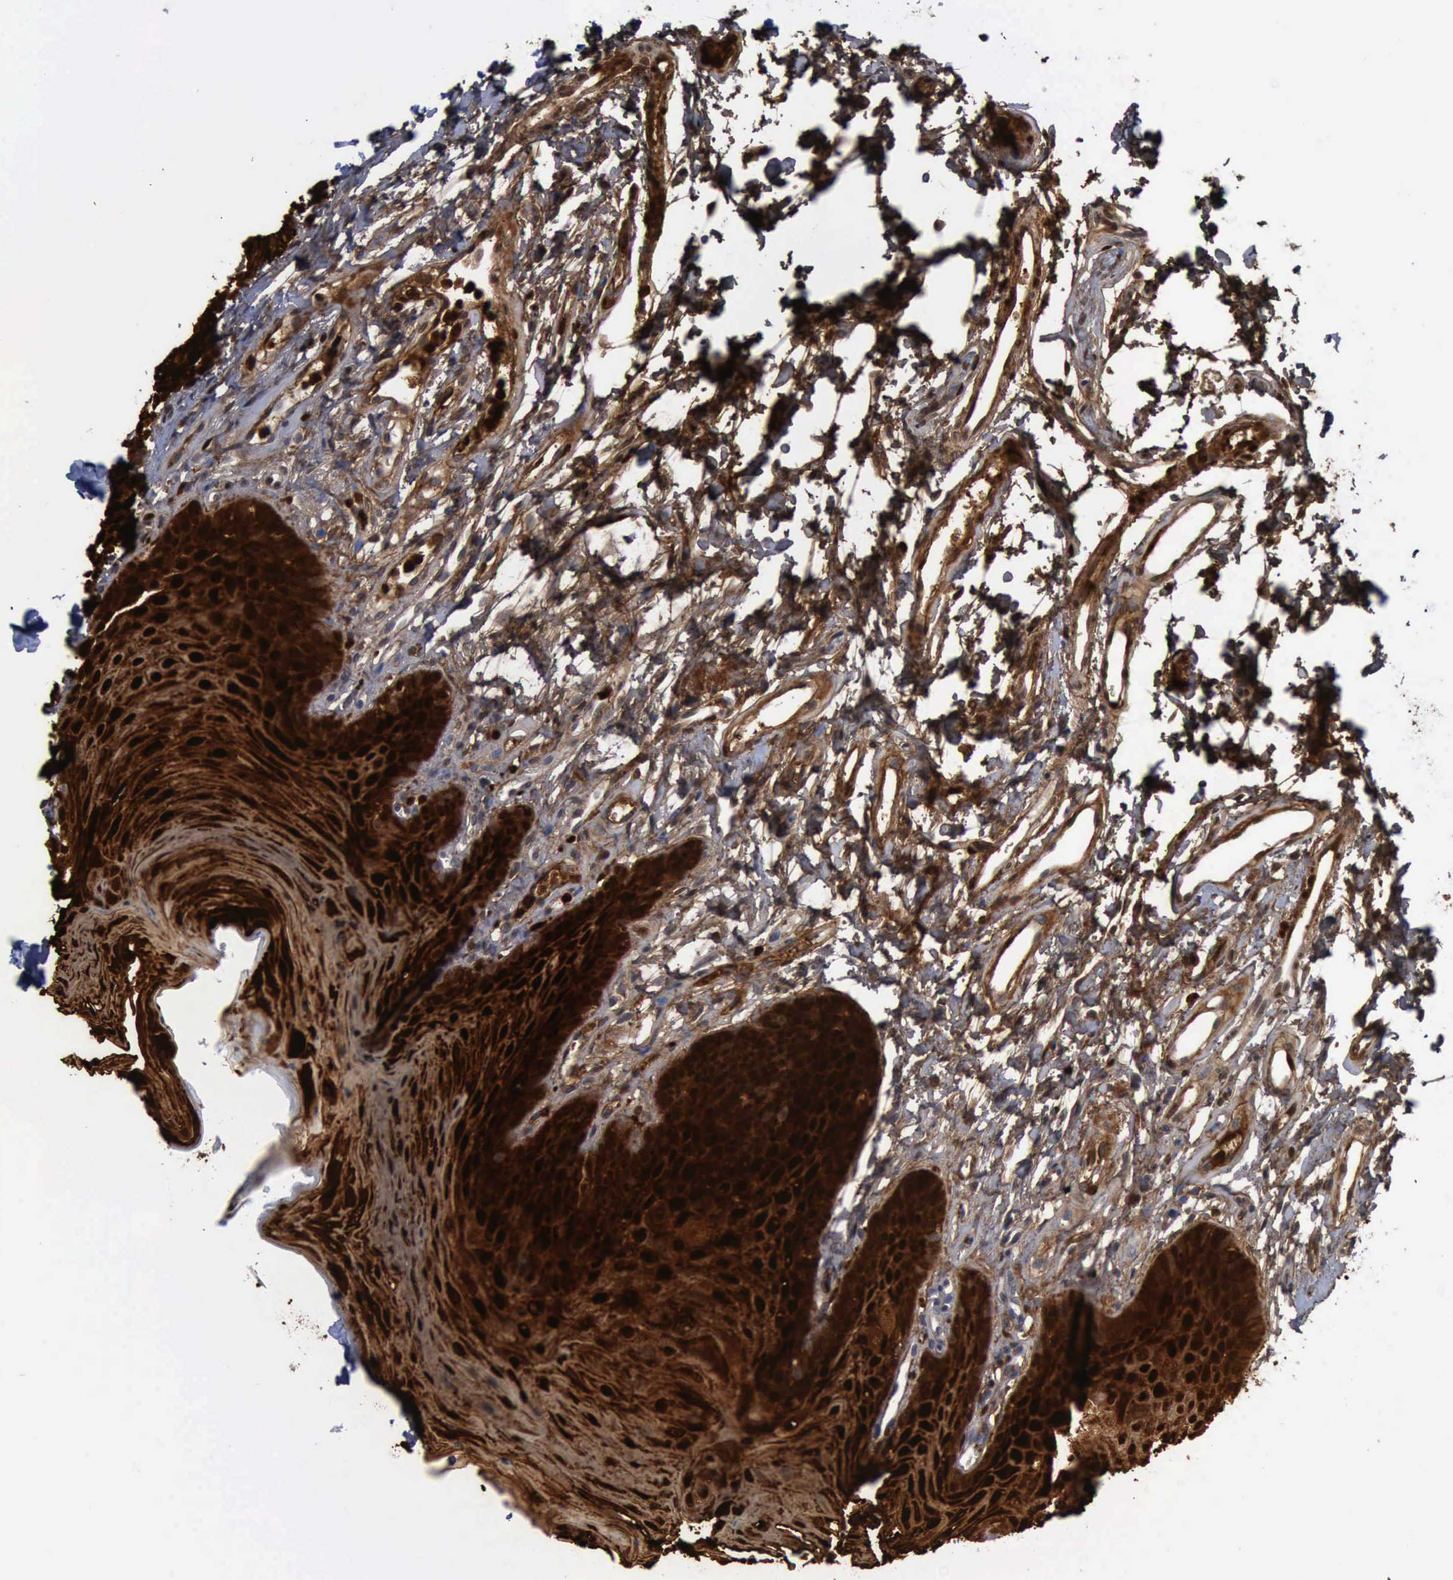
{"staining": {"intensity": "strong", "quantity": ">75%", "location": "cytoplasmic/membranous,nuclear"}, "tissue": "oral mucosa", "cell_type": "Squamous epithelial cells", "image_type": "normal", "snomed": [{"axis": "morphology", "description": "Normal tissue, NOS"}, {"axis": "topography", "description": "Oral tissue"}], "caption": "DAB immunohistochemical staining of normal human oral mucosa demonstrates strong cytoplasmic/membranous,nuclear protein expression in about >75% of squamous epithelial cells.", "gene": "CSTA", "patient": {"sex": "male", "age": 62}}